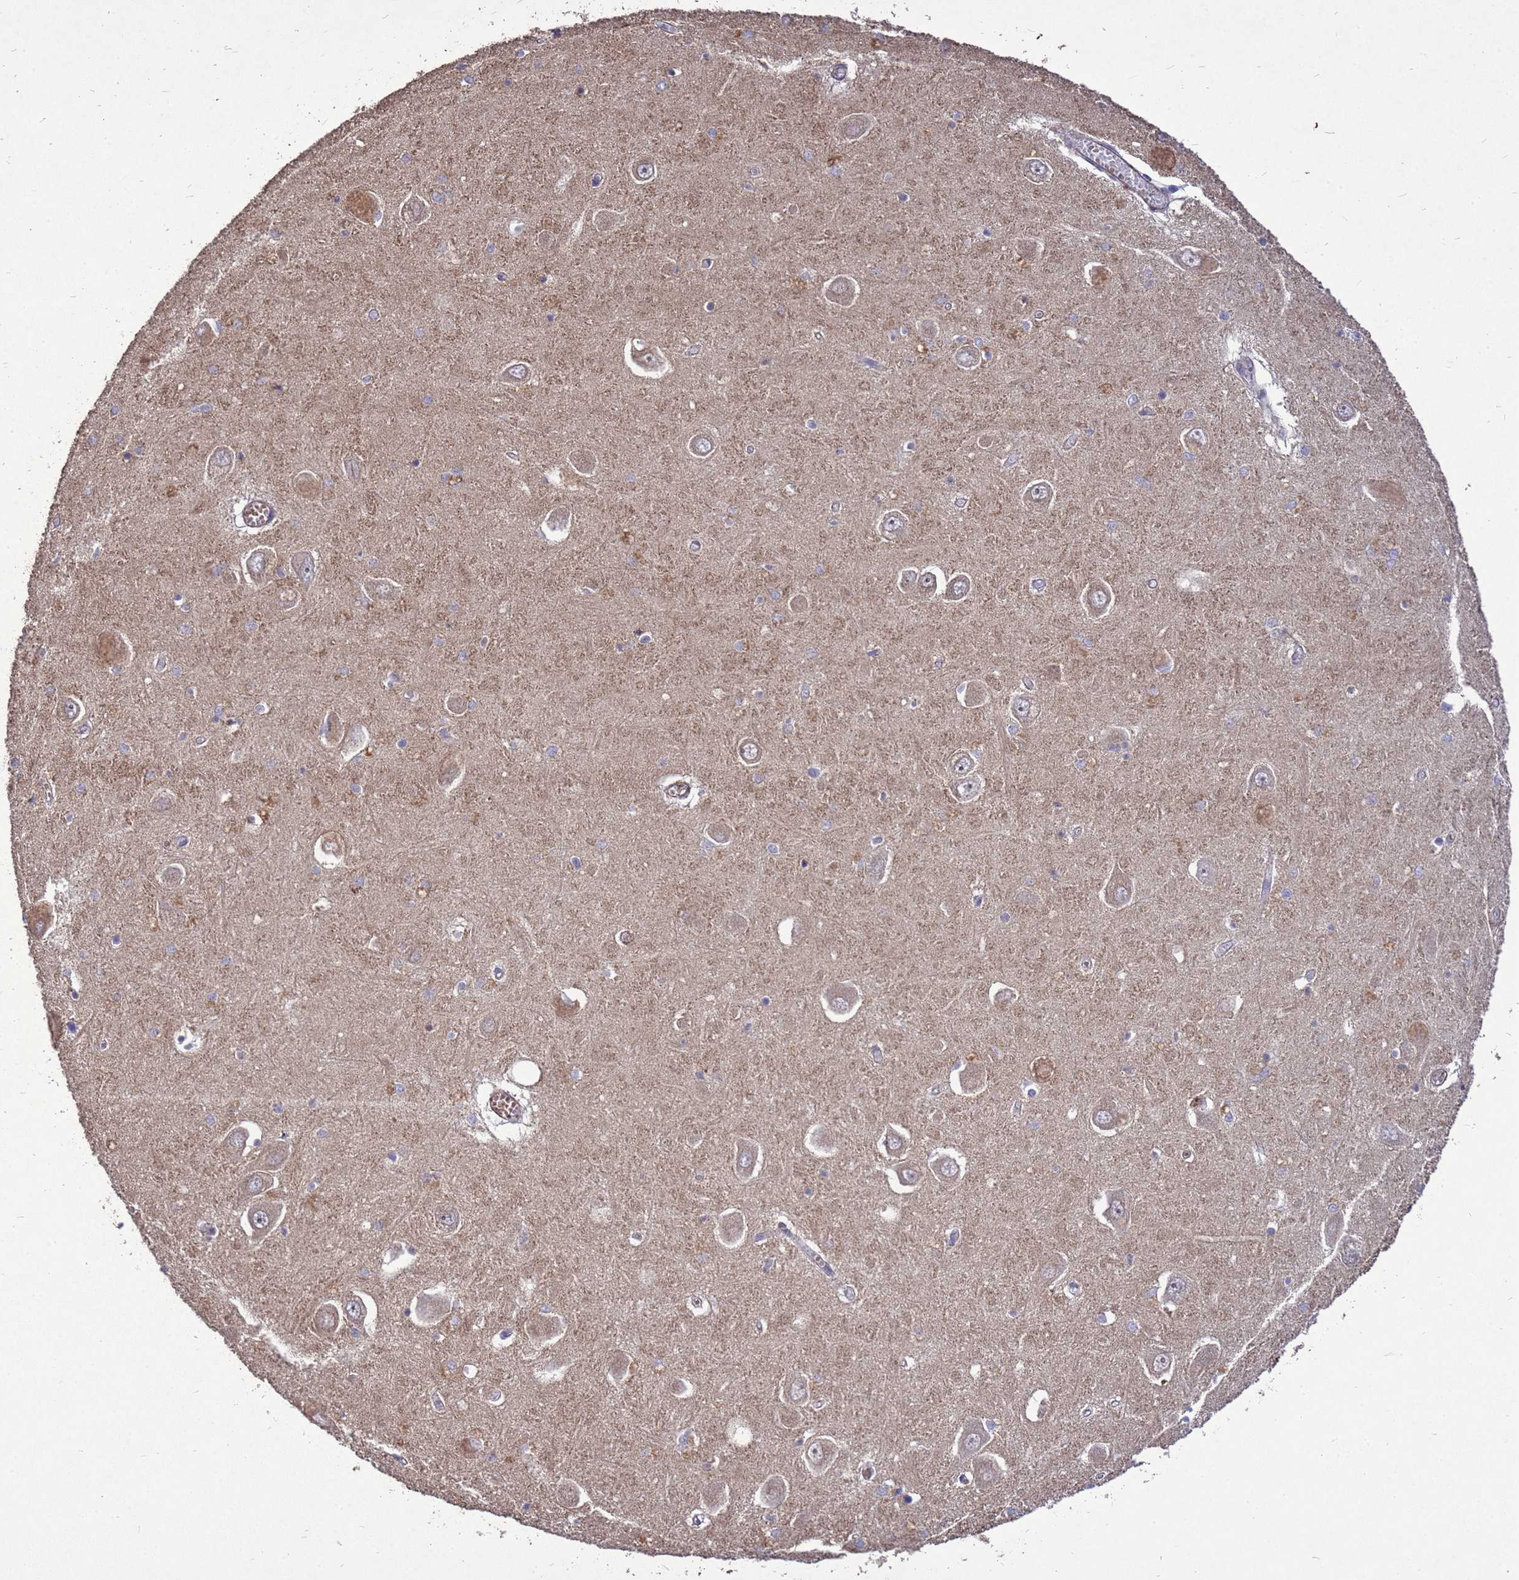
{"staining": {"intensity": "negative", "quantity": "none", "location": "none"}, "tissue": "hippocampus", "cell_type": "Glial cells", "image_type": "normal", "snomed": [{"axis": "morphology", "description": "Normal tissue, NOS"}, {"axis": "topography", "description": "Hippocampus"}], "caption": "Immunohistochemistry image of benign hippocampus: hippocampus stained with DAB (3,3'-diaminobenzidine) exhibits no significant protein positivity in glial cells. (Immunohistochemistry, brightfield microscopy, high magnification).", "gene": "RSPRY1", "patient": {"sex": "male", "age": 70}}